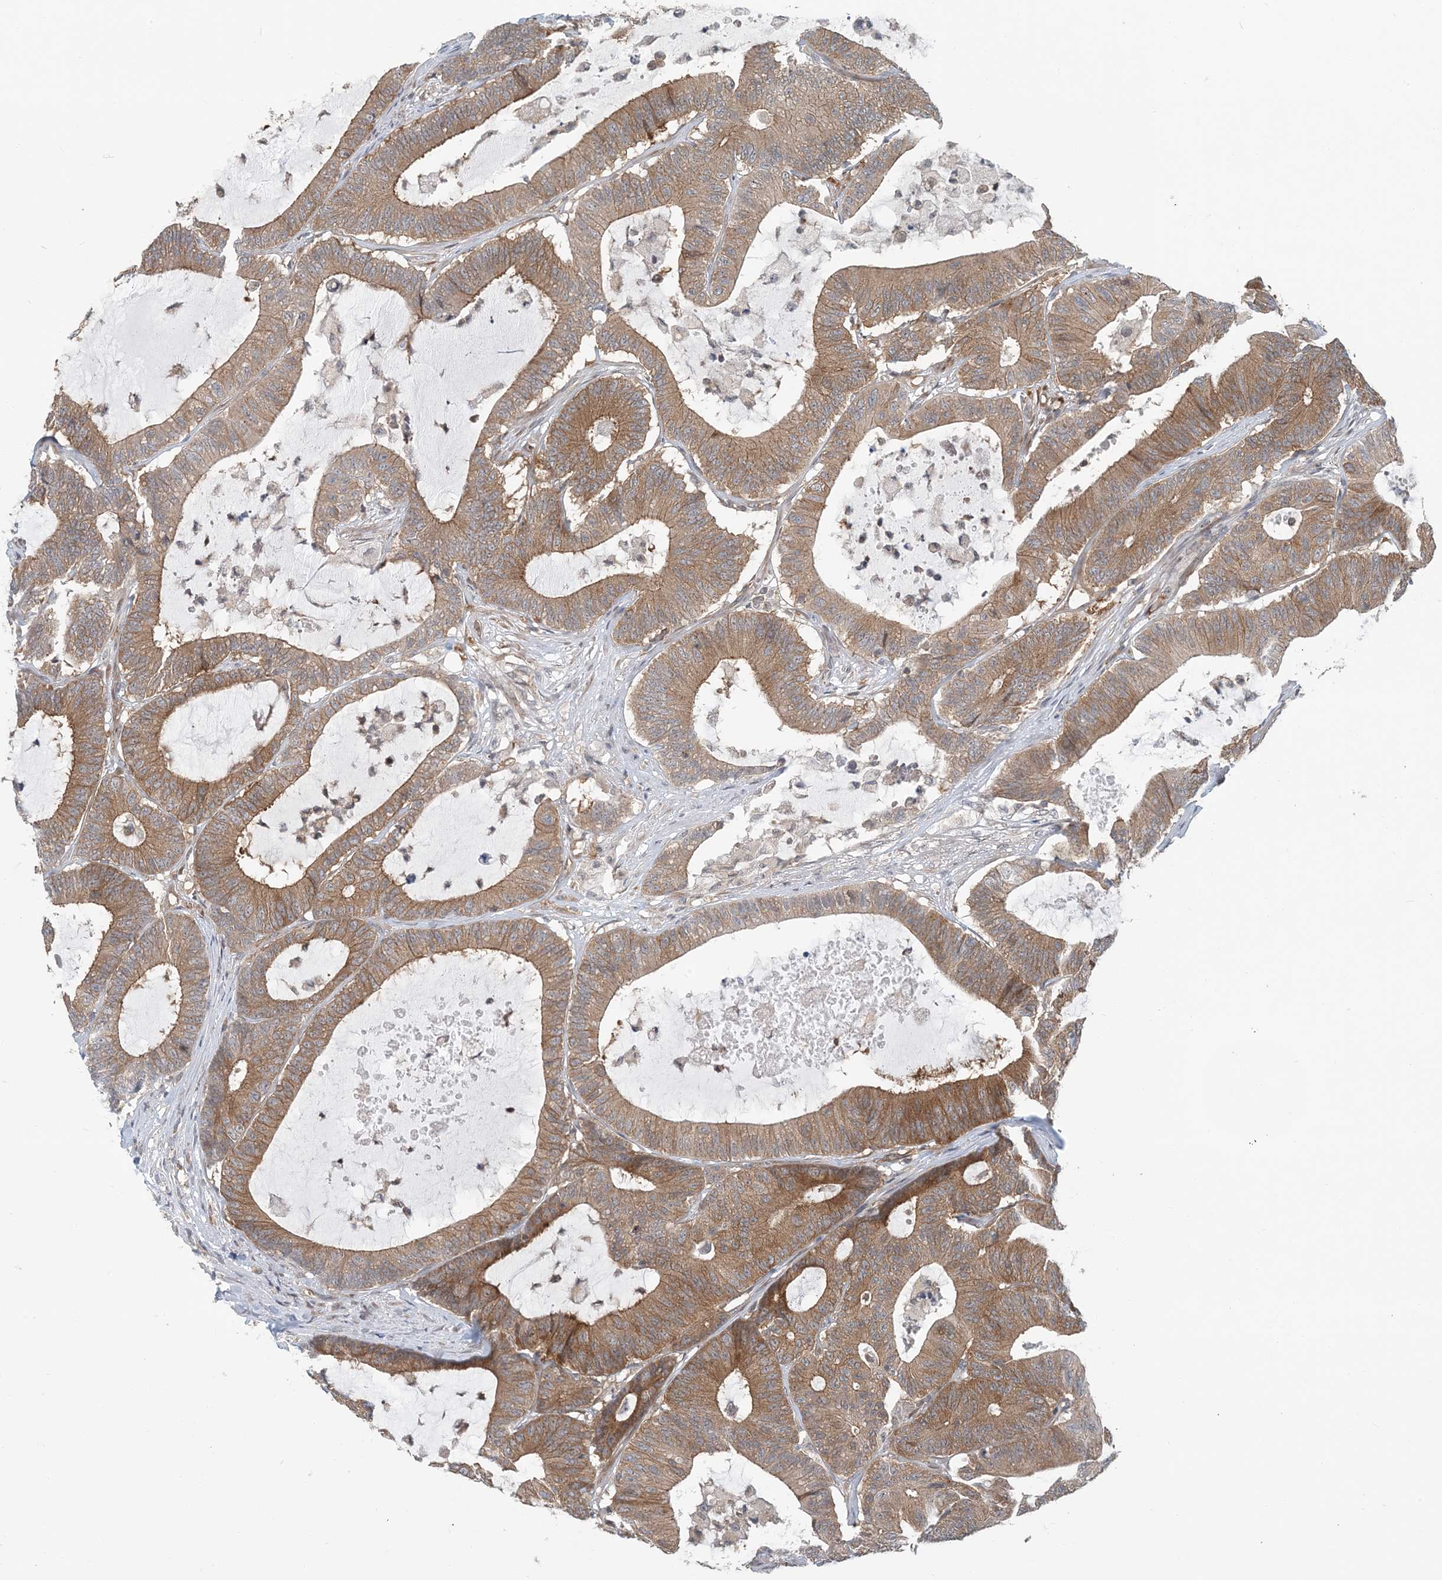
{"staining": {"intensity": "moderate", "quantity": ">75%", "location": "cytoplasmic/membranous"}, "tissue": "colorectal cancer", "cell_type": "Tumor cells", "image_type": "cancer", "snomed": [{"axis": "morphology", "description": "Adenocarcinoma, NOS"}, {"axis": "topography", "description": "Colon"}], "caption": "Protein analysis of colorectal cancer (adenocarcinoma) tissue exhibits moderate cytoplasmic/membranous expression in about >75% of tumor cells.", "gene": "ATP13A2", "patient": {"sex": "female", "age": 84}}